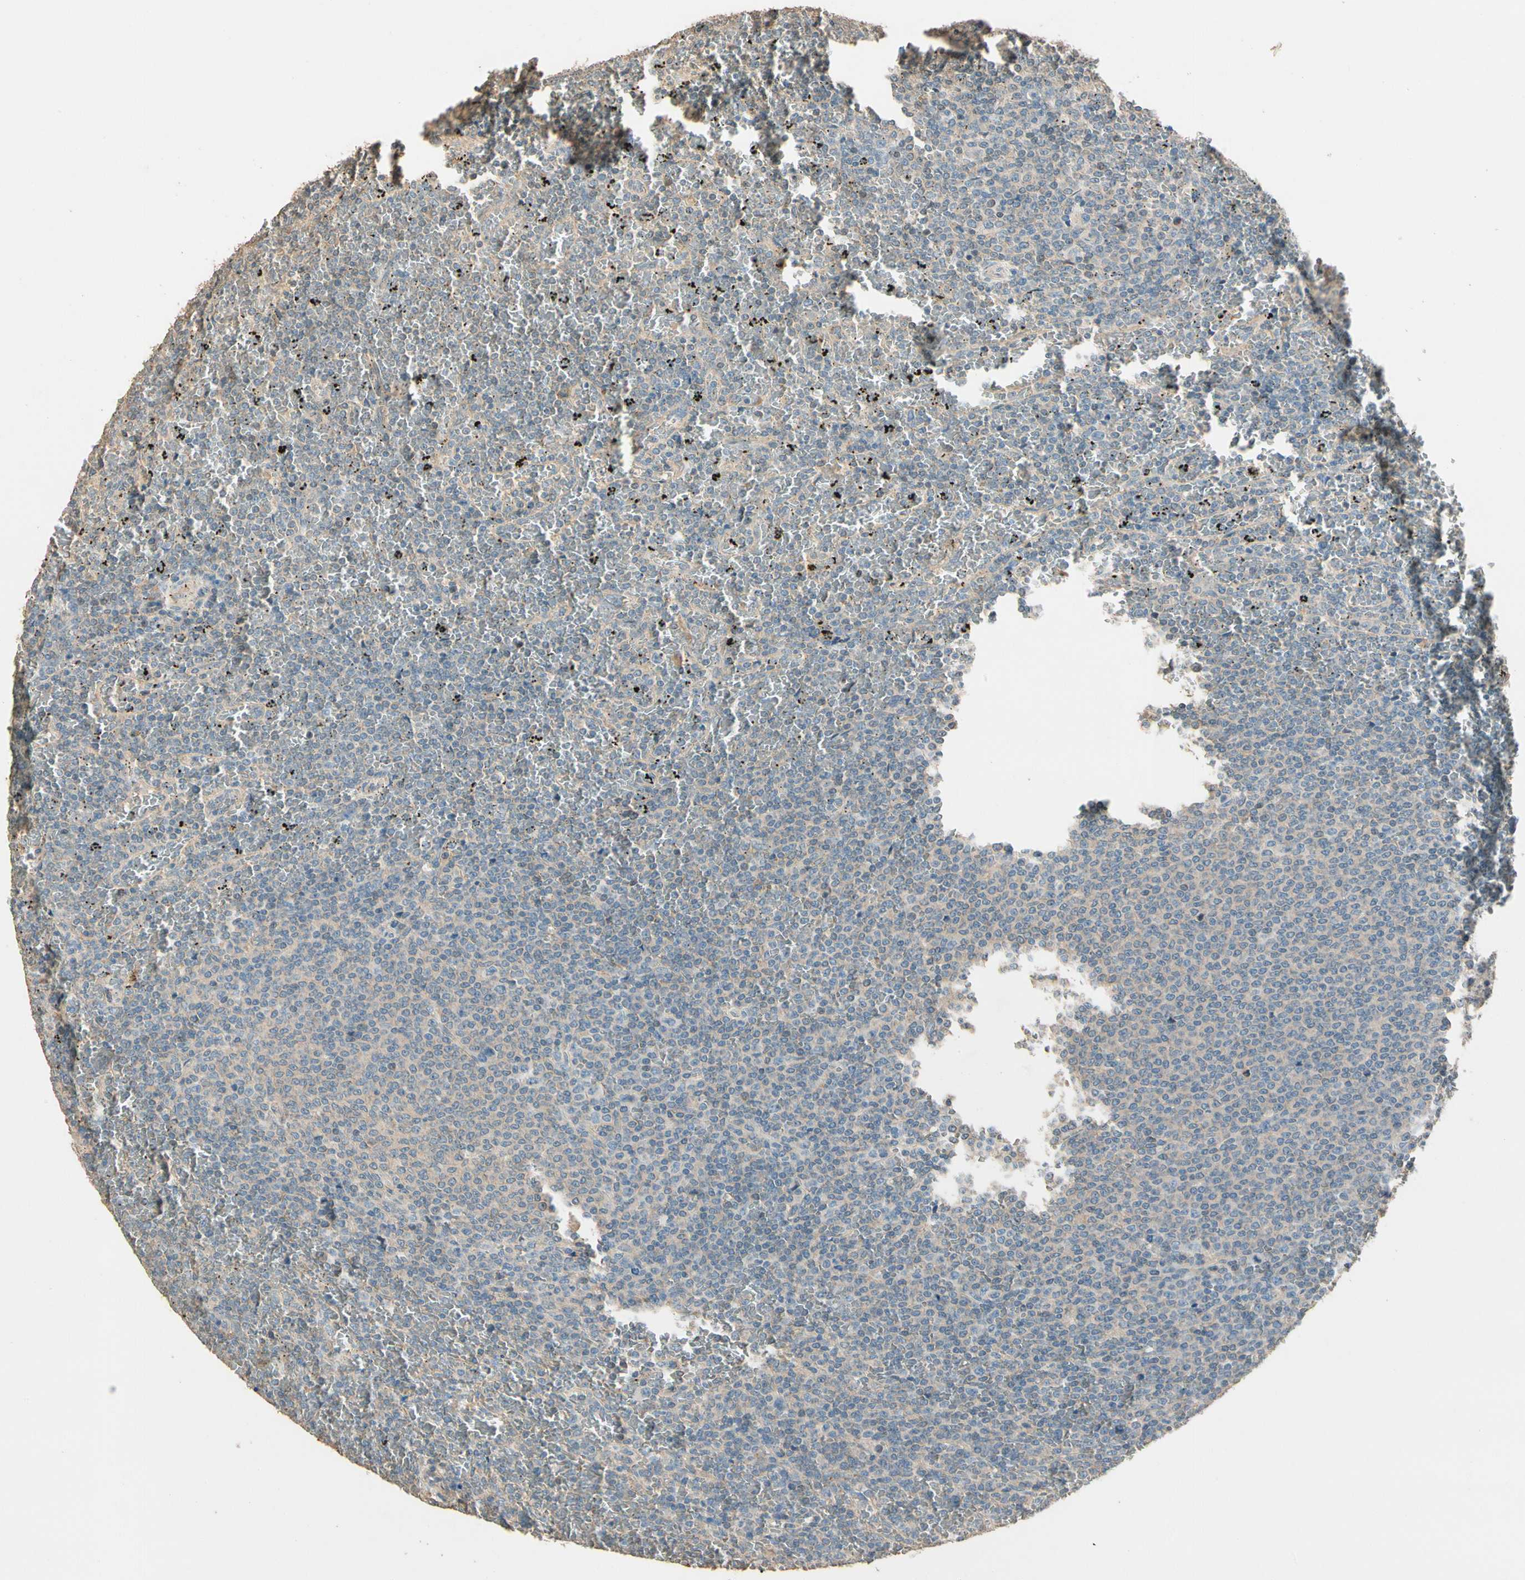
{"staining": {"intensity": "weak", "quantity": "25%-75%", "location": "cytoplasmic/membranous"}, "tissue": "lymphoma", "cell_type": "Tumor cells", "image_type": "cancer", "snomed": [{"axis": "morphology", "description": "Malignant lymphoma, non-Hodgkin's type, Low grade"}, {"axis": "topography", "description": "Spleen"}], "caption": "Lymphoma tissue demonstrates weak cytoplasmic/membranous positivity in approximately 25%-75% of tumor cells", "gene": "CDH6", "patient": {"sex": "female", "age": 77}}